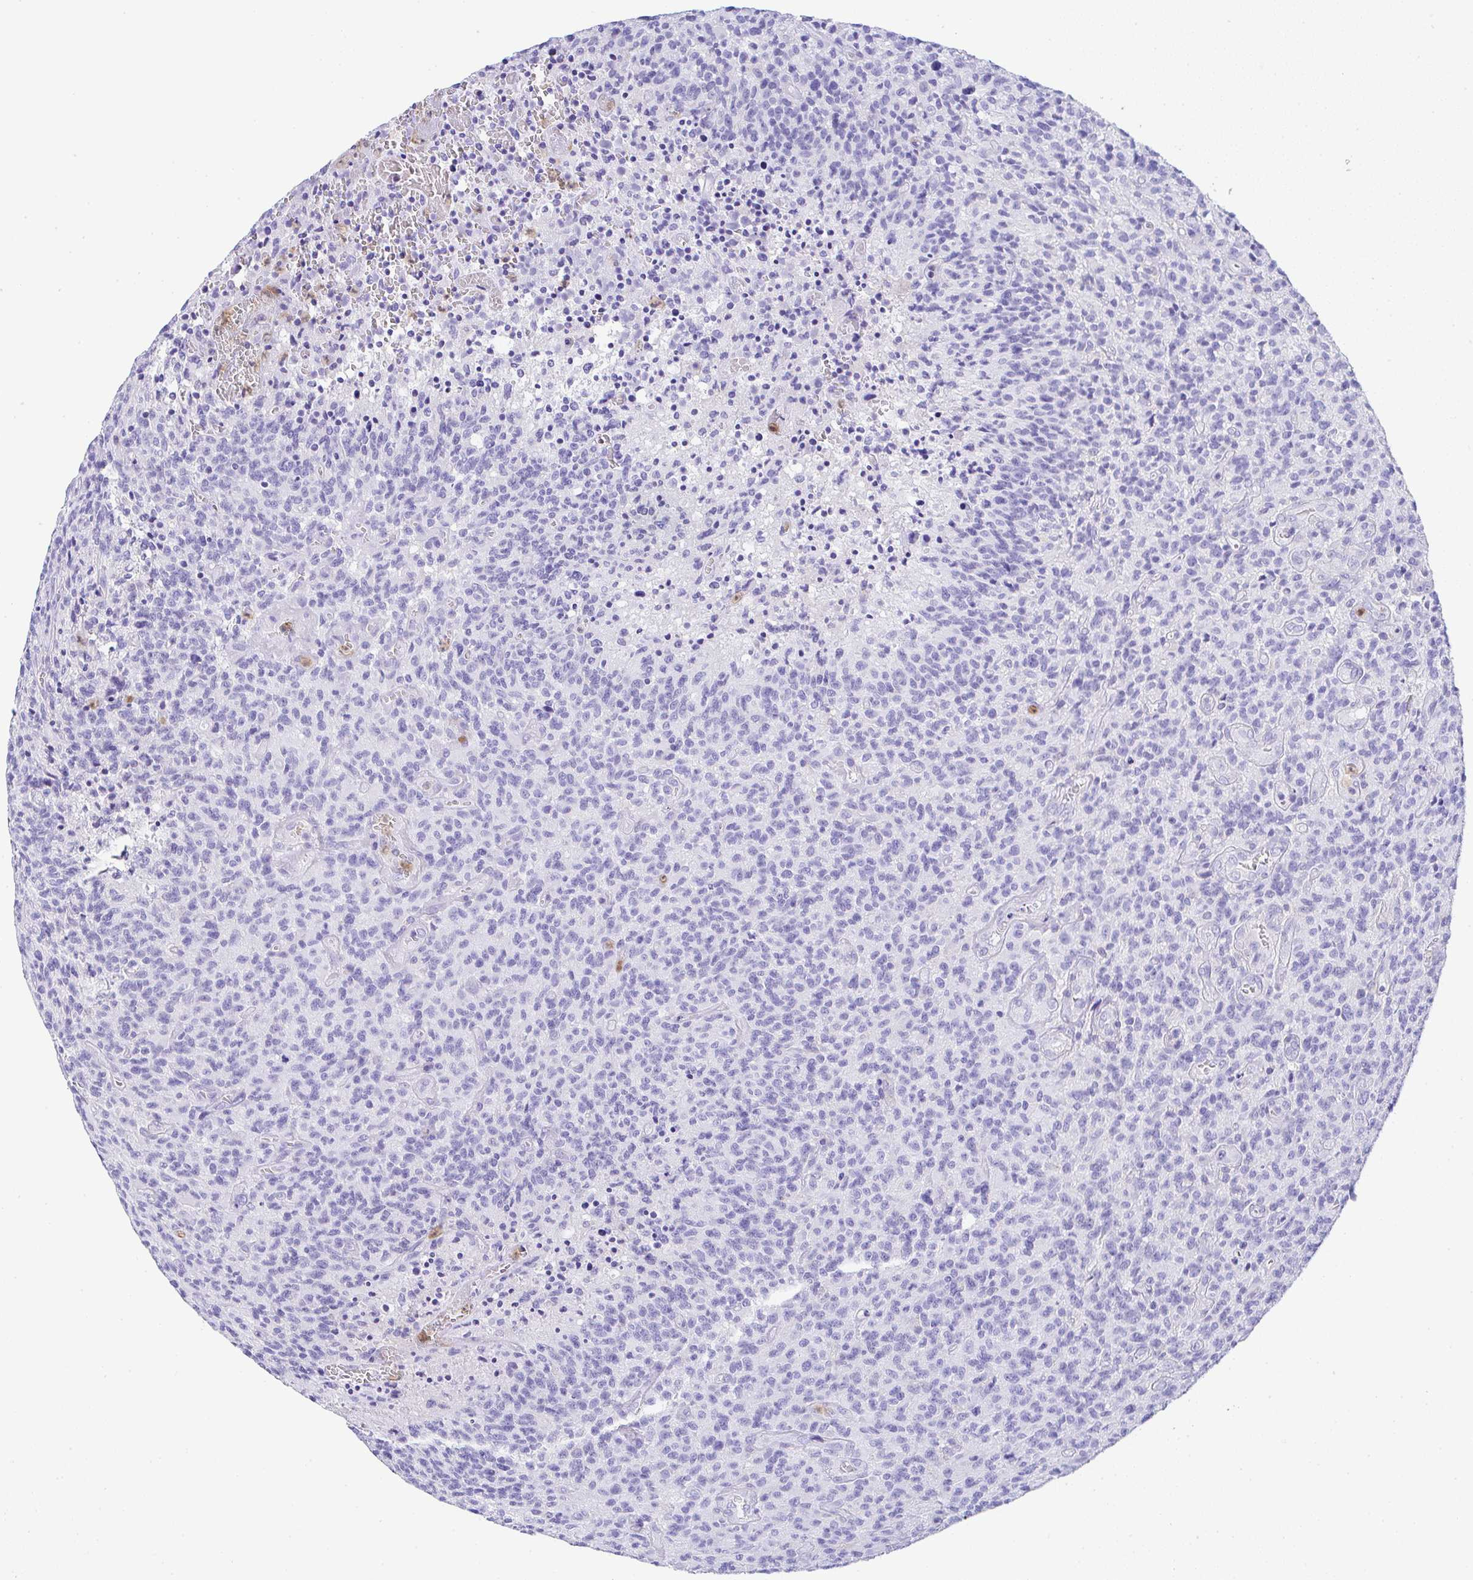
{"staining": {"intensity": "negative", "quantity": "none", "location": "none"}, "tissue": "glioma", "cell_type": "Tumor cells", "image_type": "cancer", "snomed": [{"axis": "morphology", "description": "Glioma, malignant, High grade"}, {"axis": "topography", "description": "Brain"}], "caption": "An immunohistochemistry histopathology image of malignant high-grade glioma is shown. There is no staining in tumor cells of malignant high-grade glioma.", "gene": "TNFAIP8", "patient": {"sex": "male", "age": 76}}